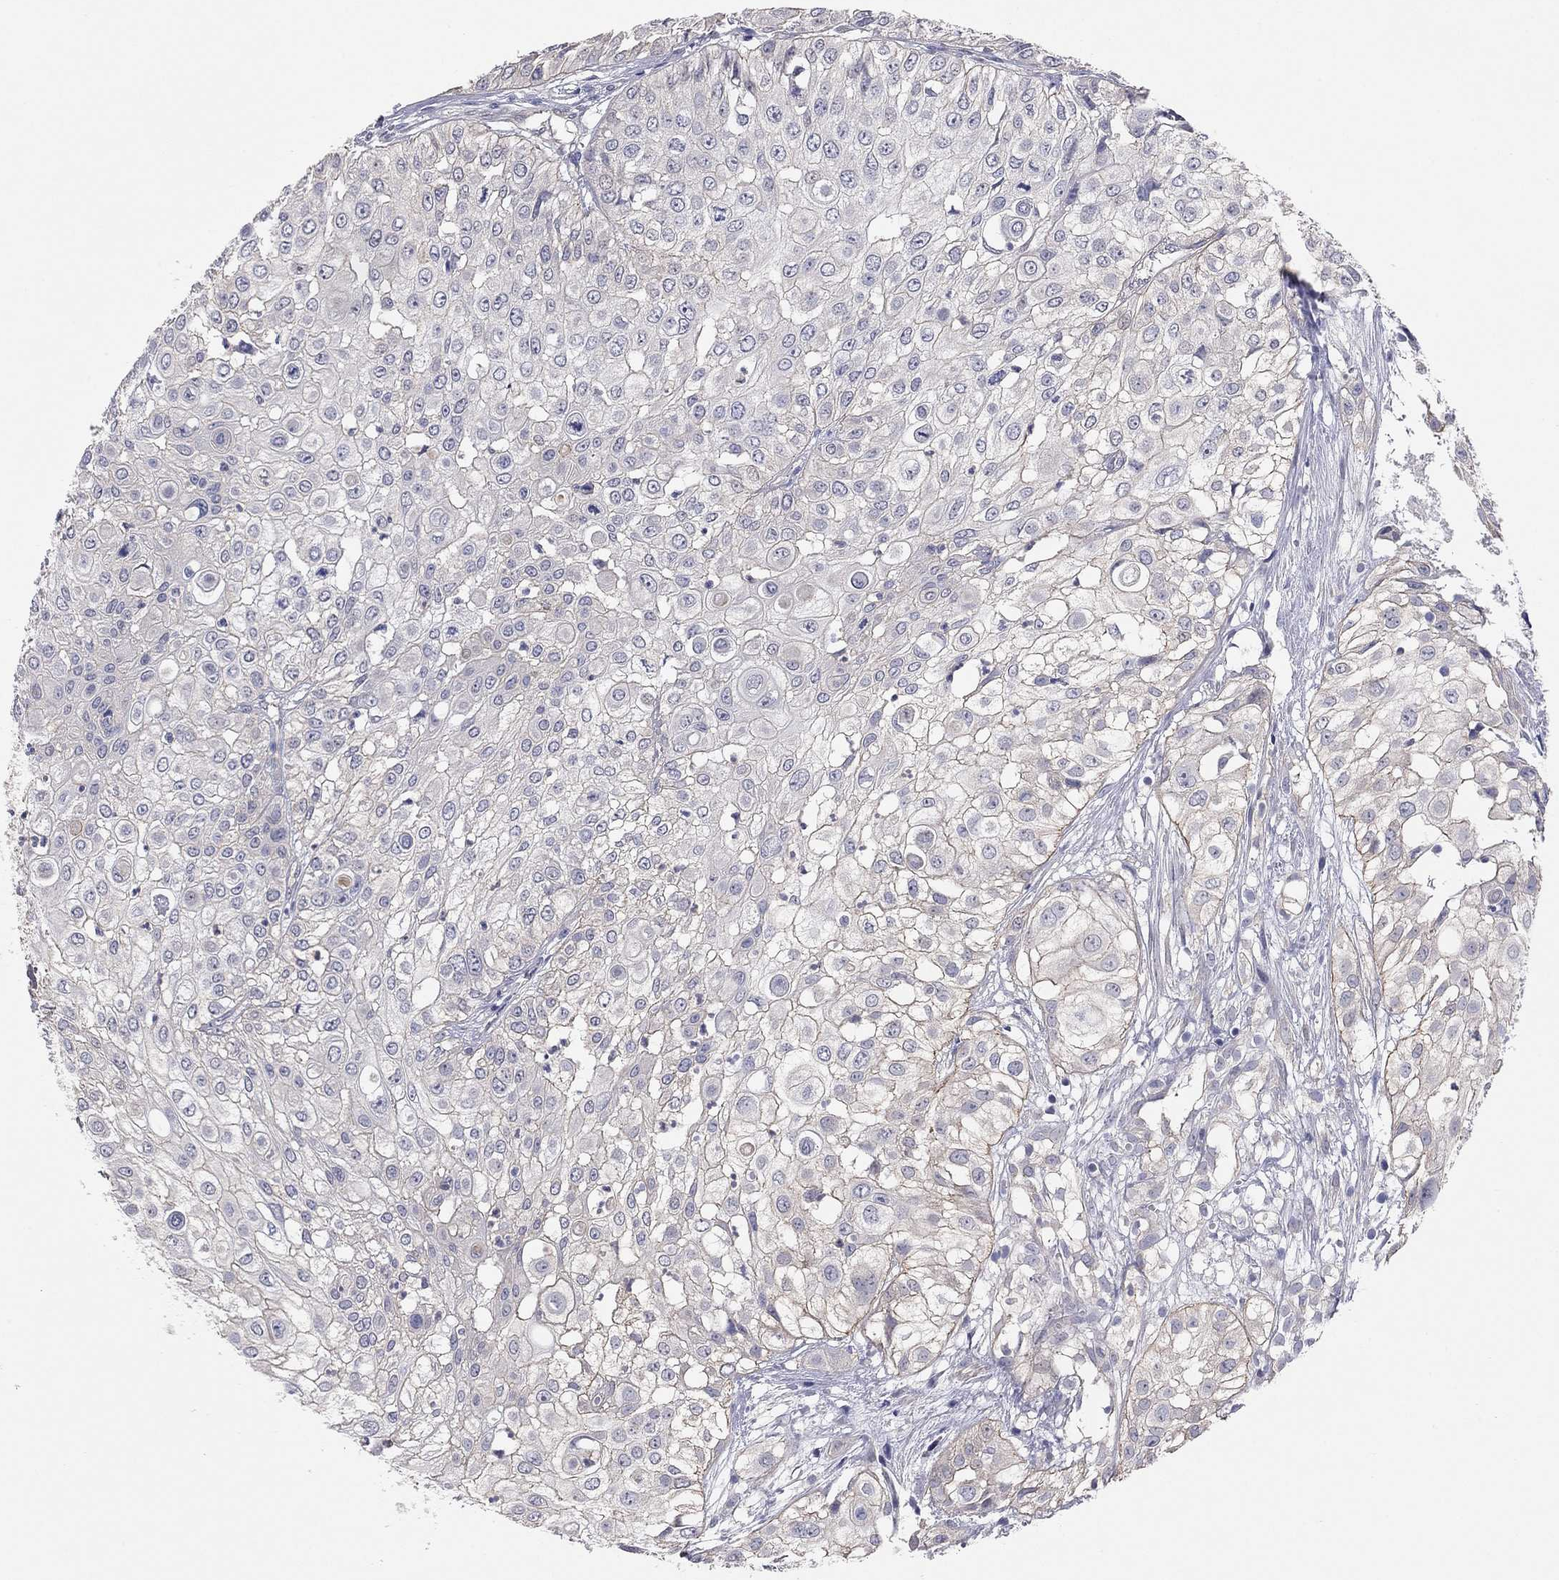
{"staining": {"intensity": "negative", "quantity": "none", "location": "none"}, "tissue": "urothelial cancer", "cell_type": "Tumor cells", "image_type": "cancer", "snomed": [{"axis": "morphology", "description": "Urothelial carcinoma, High grade"}, {"axis": "topography", "description": "Urinary bladder"}], "caption": "This is an IHC image of urothelial cancer. There is no staining in tumor cells.", "gene": "KCNB1", "patient": {"sex": "female", "age": 79}}